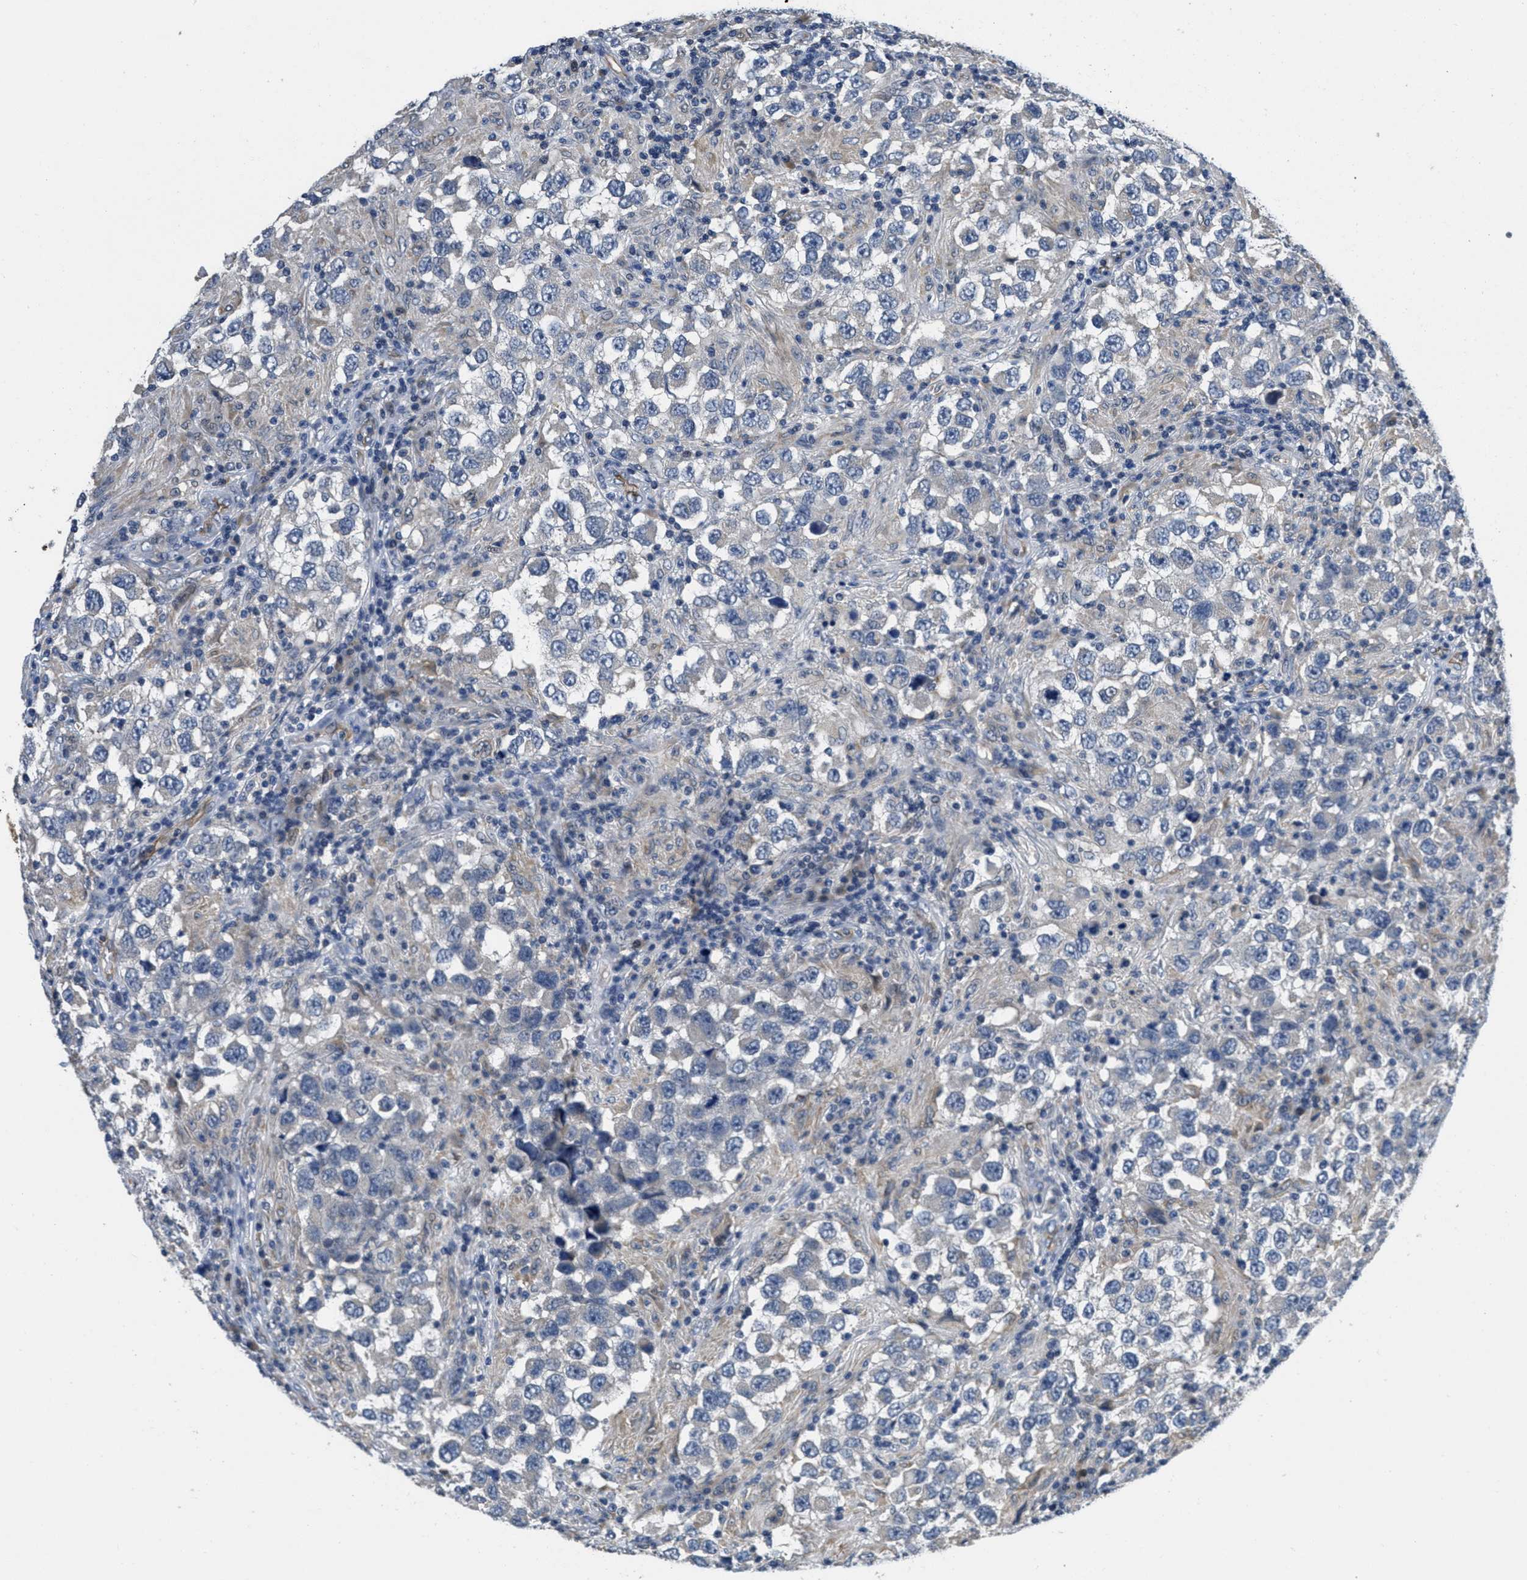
{"staining": {"intensity": "negative", "quantity": "none", "location": "none"}, "tissue": "testis cancer", "cell_type": "Tumor cells", "image_type": "cancer", "snomed": [{"axis": "morphology", "description": "Carcinoma, Embryonal, NOS"}, {"axis": "topography", "description": "Testis"}], "caption": "Immunohistochemistry micrograph of neoplastic tissue: testis cancer (embryonal carcinoma) stained with DAB (3,3'-diaminobenzidine) exhibits no significant protein staining in tumor cells.", "gene": "ANGPT1", "patient": {"sex": "male", "age": 21}}